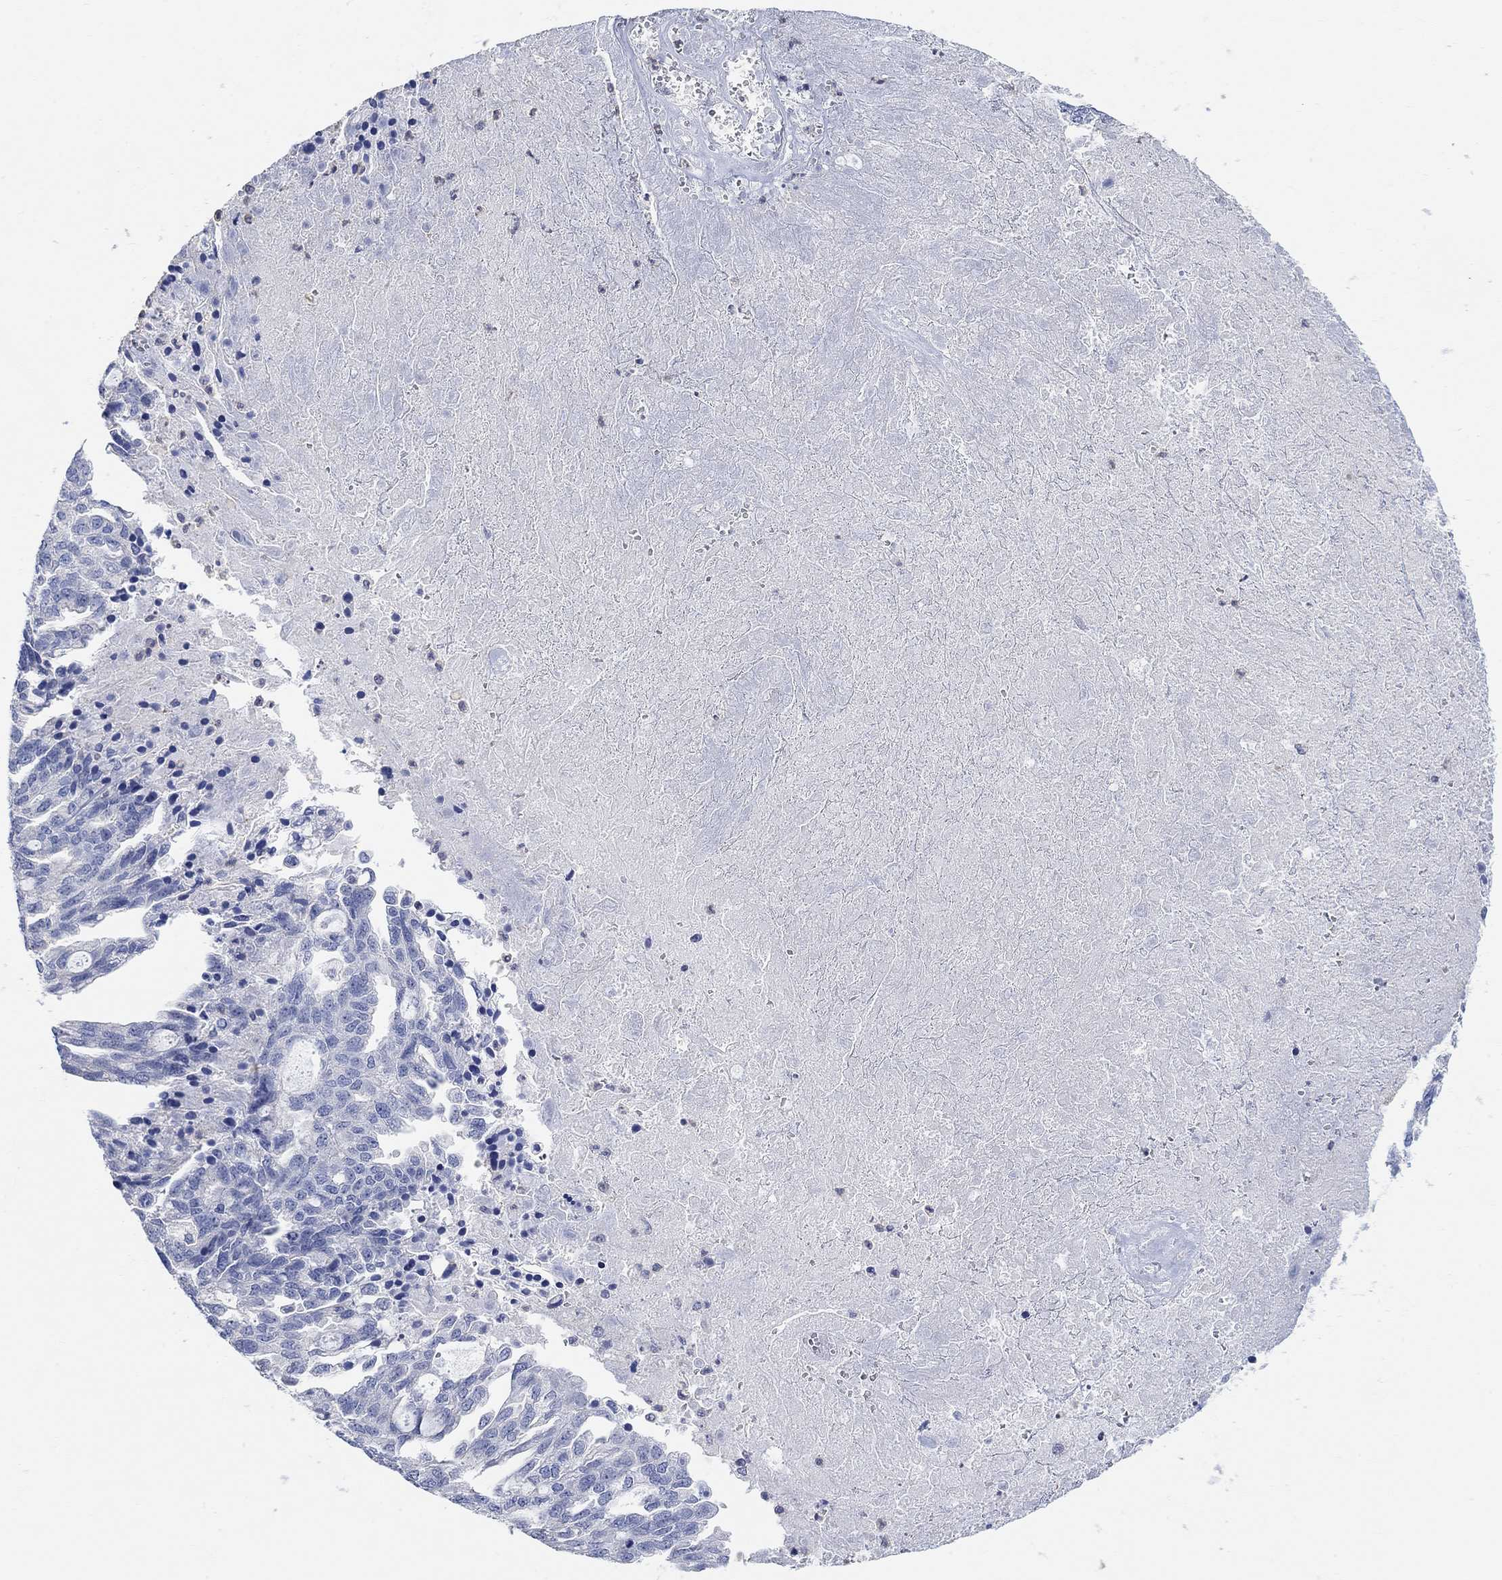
{"staining": {"intensity": "negative", "quantity": "none", "location": "none"}, "tissue": "ovarian cancer", "cell_type": "Tumor cells", "image_type": "cancer", "snomed": [{"axis": "morphology", "description": "Cystadenocarcinoma, serous, NOS"}, {"axis": "topography", "description": "Ovary"}], "caption": "IHC micrograph of neoplastic tissue: human ovarian cancer (serous cystadenocarcinoma) stained with DAB displays no significant protein expression in tumor cells.", "gene": "NLRP14", "patient": {"sex": "female", "age": 51}}